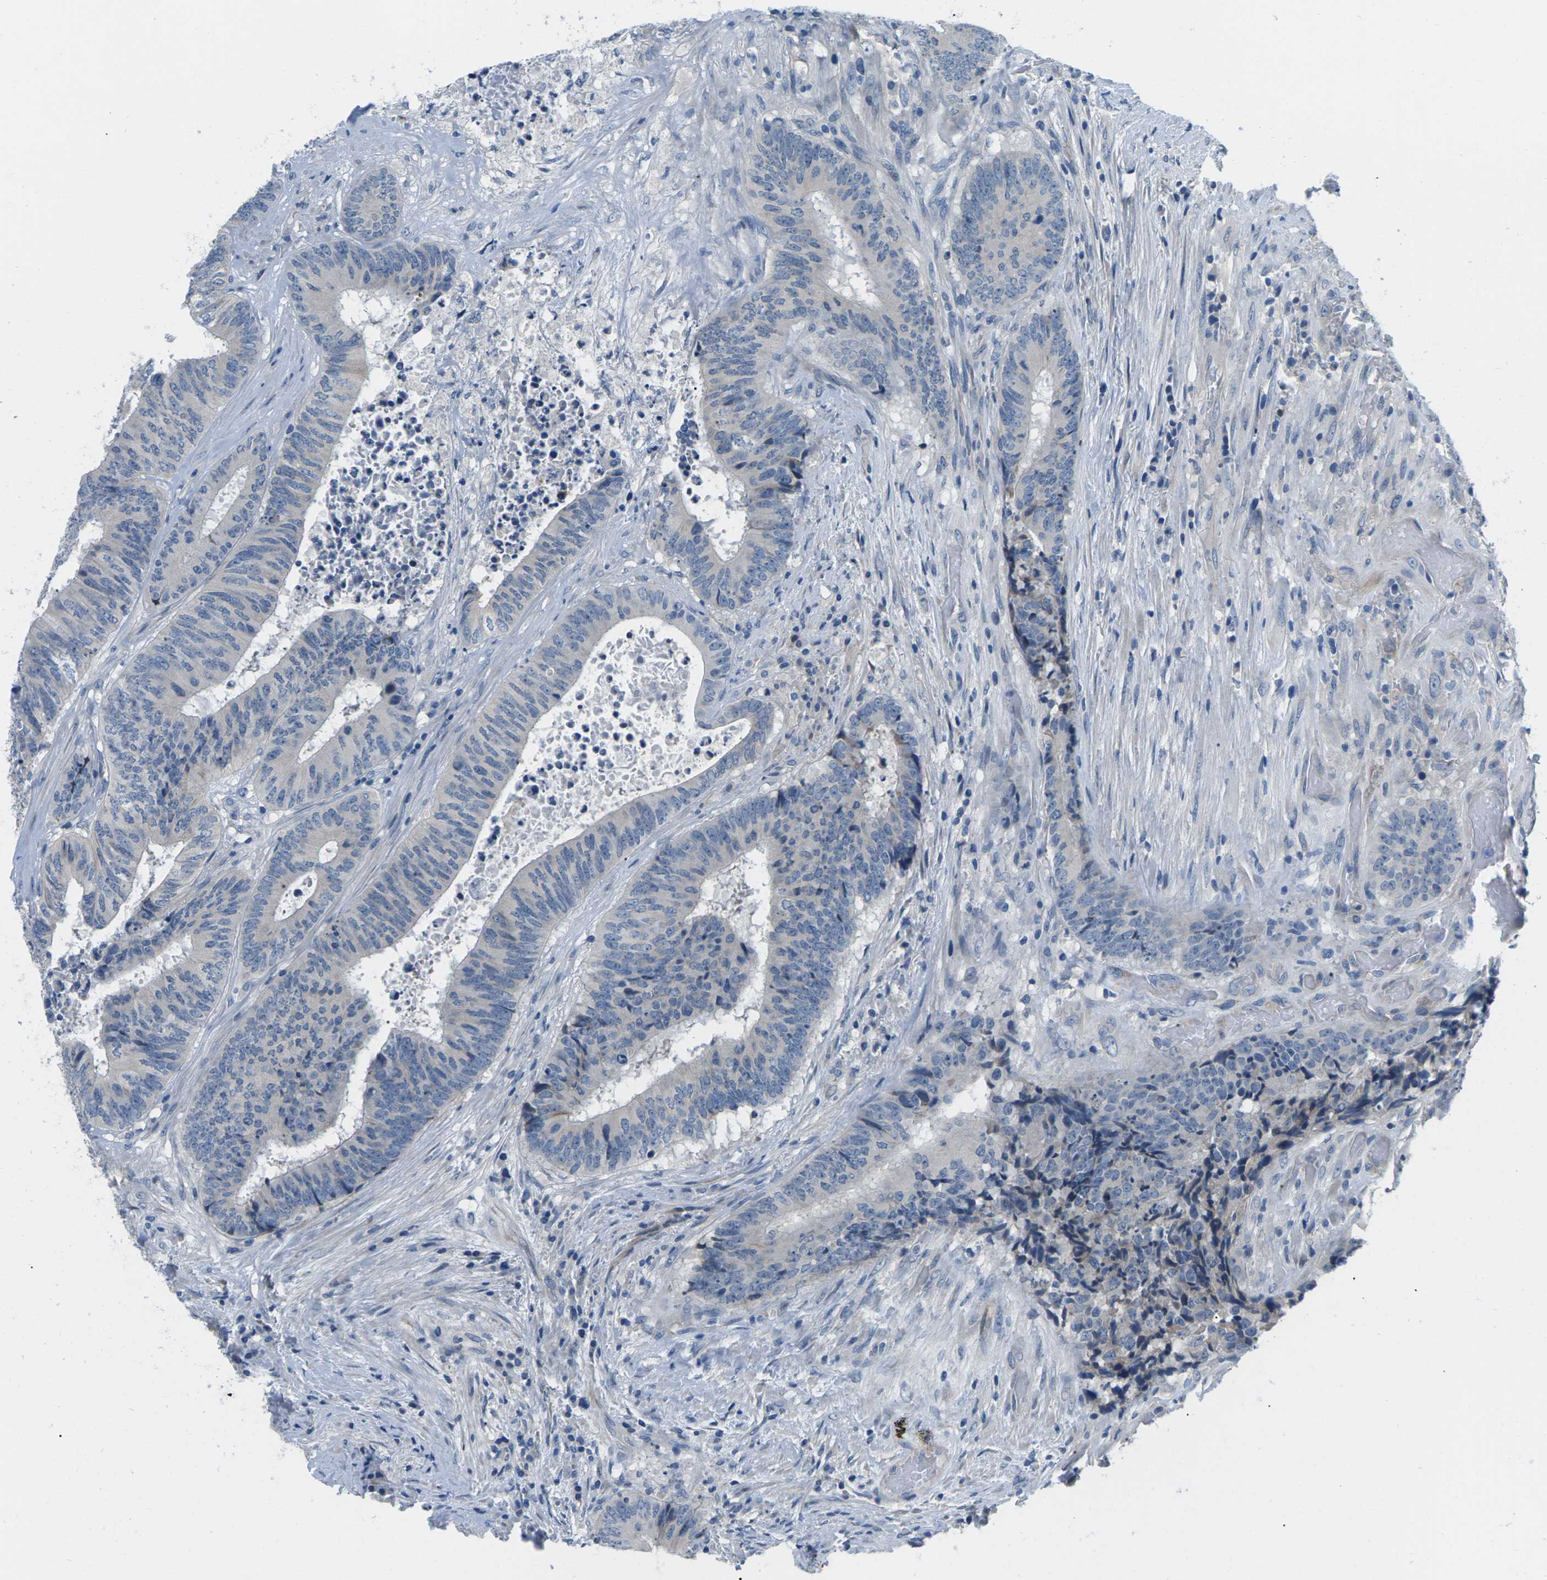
{"staining": {"intensity": "negative", "quantity": "none", "location": "none"}, "tissue": "colorectal cancer", "cell_type": "Tumor cells", "image_type": "cancer", "snomed": [{"axis": "morphology", "description": "Adenocarcinoma, NOS"}, {"axis": "topography", "description": "Rectum"}], "caption": "Tumor cells show no significant staining in colorectal cancer. (DAB (3,3'-diaminobenzidine) immunohistochemistry (IHC) with hematoxylin counter stain).", "gene": "TSPAN2", "patient": {"sex": "male", "age": 72}}